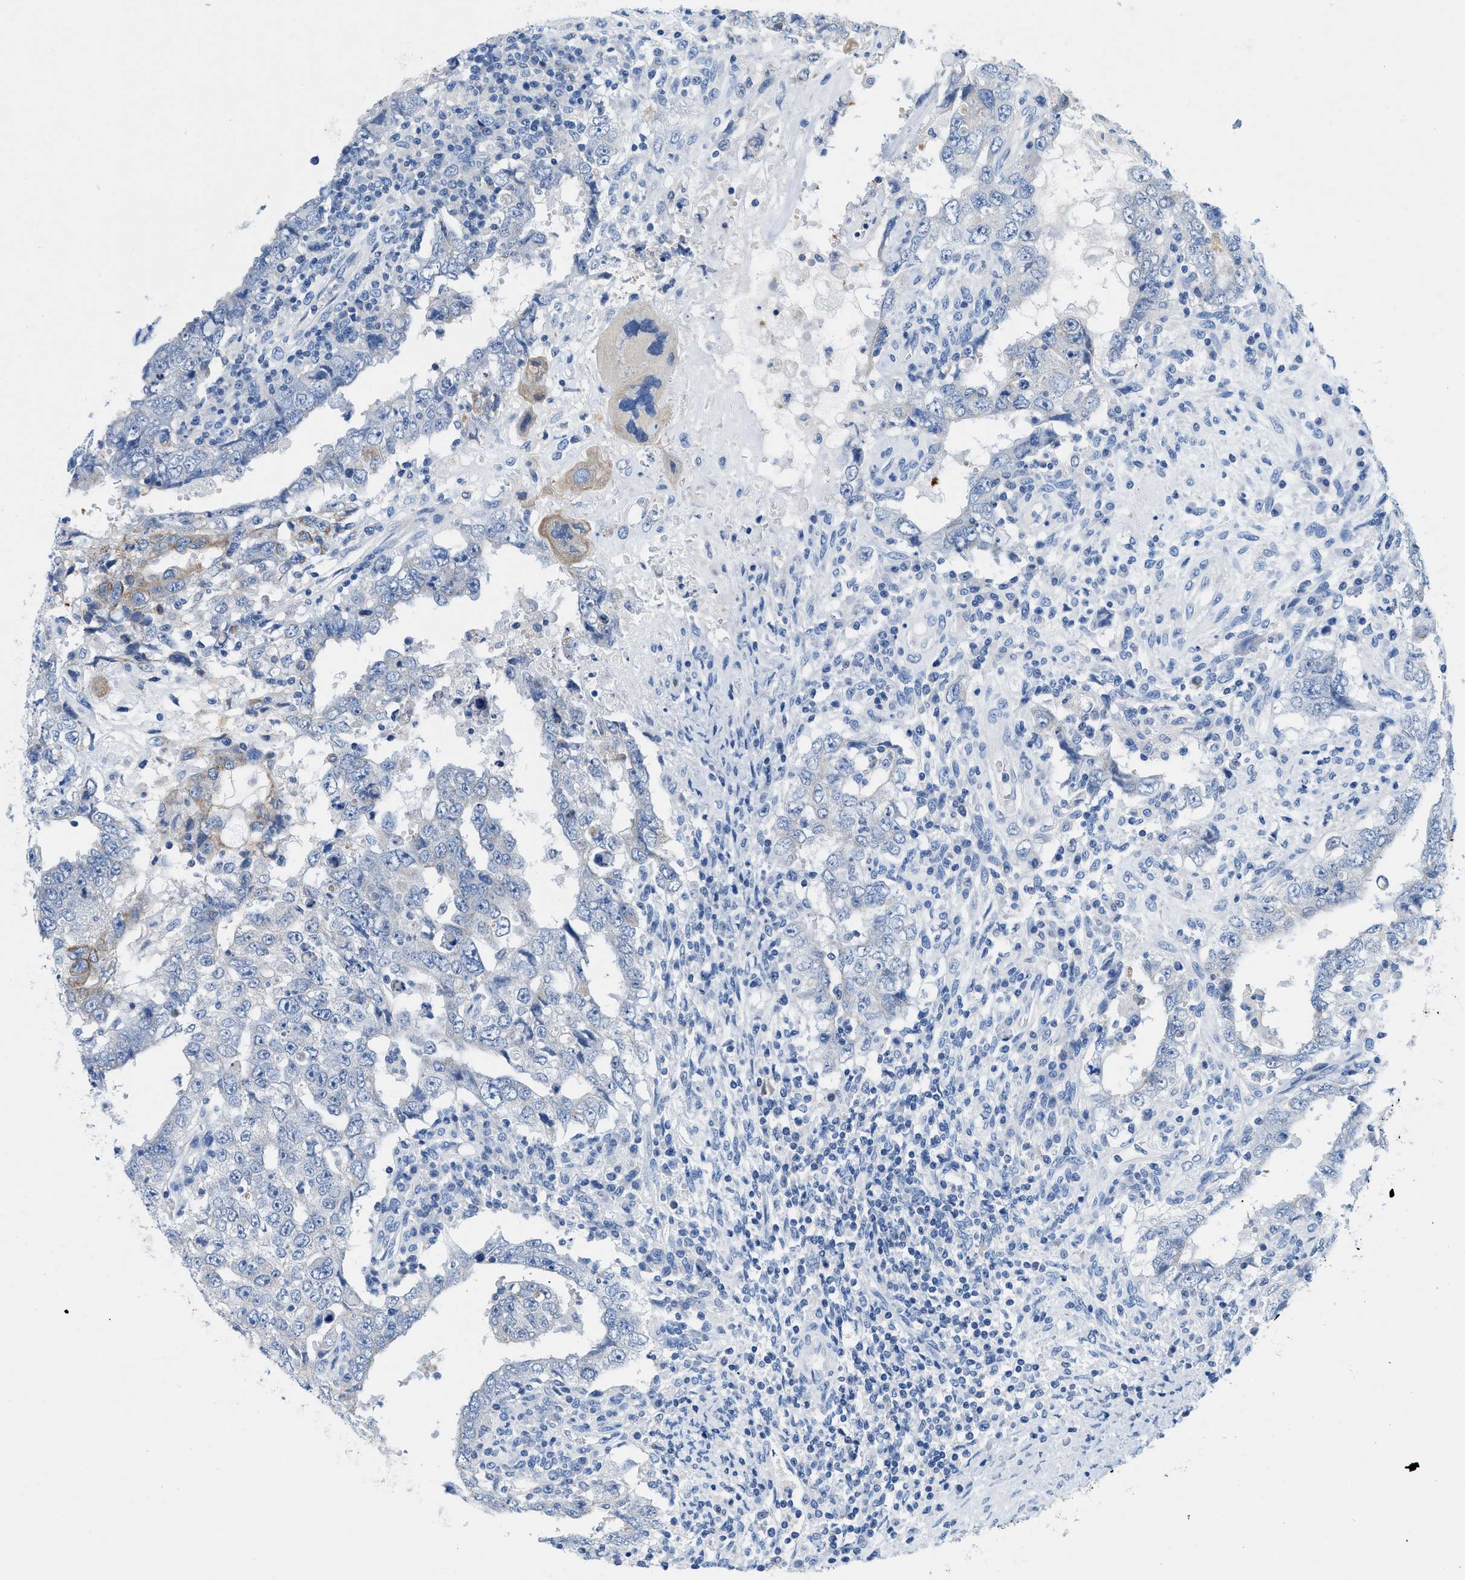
{"staining": {"intensity": "negative", "quantity": "none", "location": "none"}, "tissue": "testis cancer", "cell_type": "Tumor cells", "image_type": "cancer", "snomed": [{"axis": "morphology", "description": "Carcinoma, Embryonal, NOS"}, {"axis": "topography", "description": "Testis"}], "caption": "Micrograph shows no protein staining in tumor cells of embryonal carcinoma (testis) tissue.", "gene": "BPGM", "patient": {"sex": "male", "age": 26}}